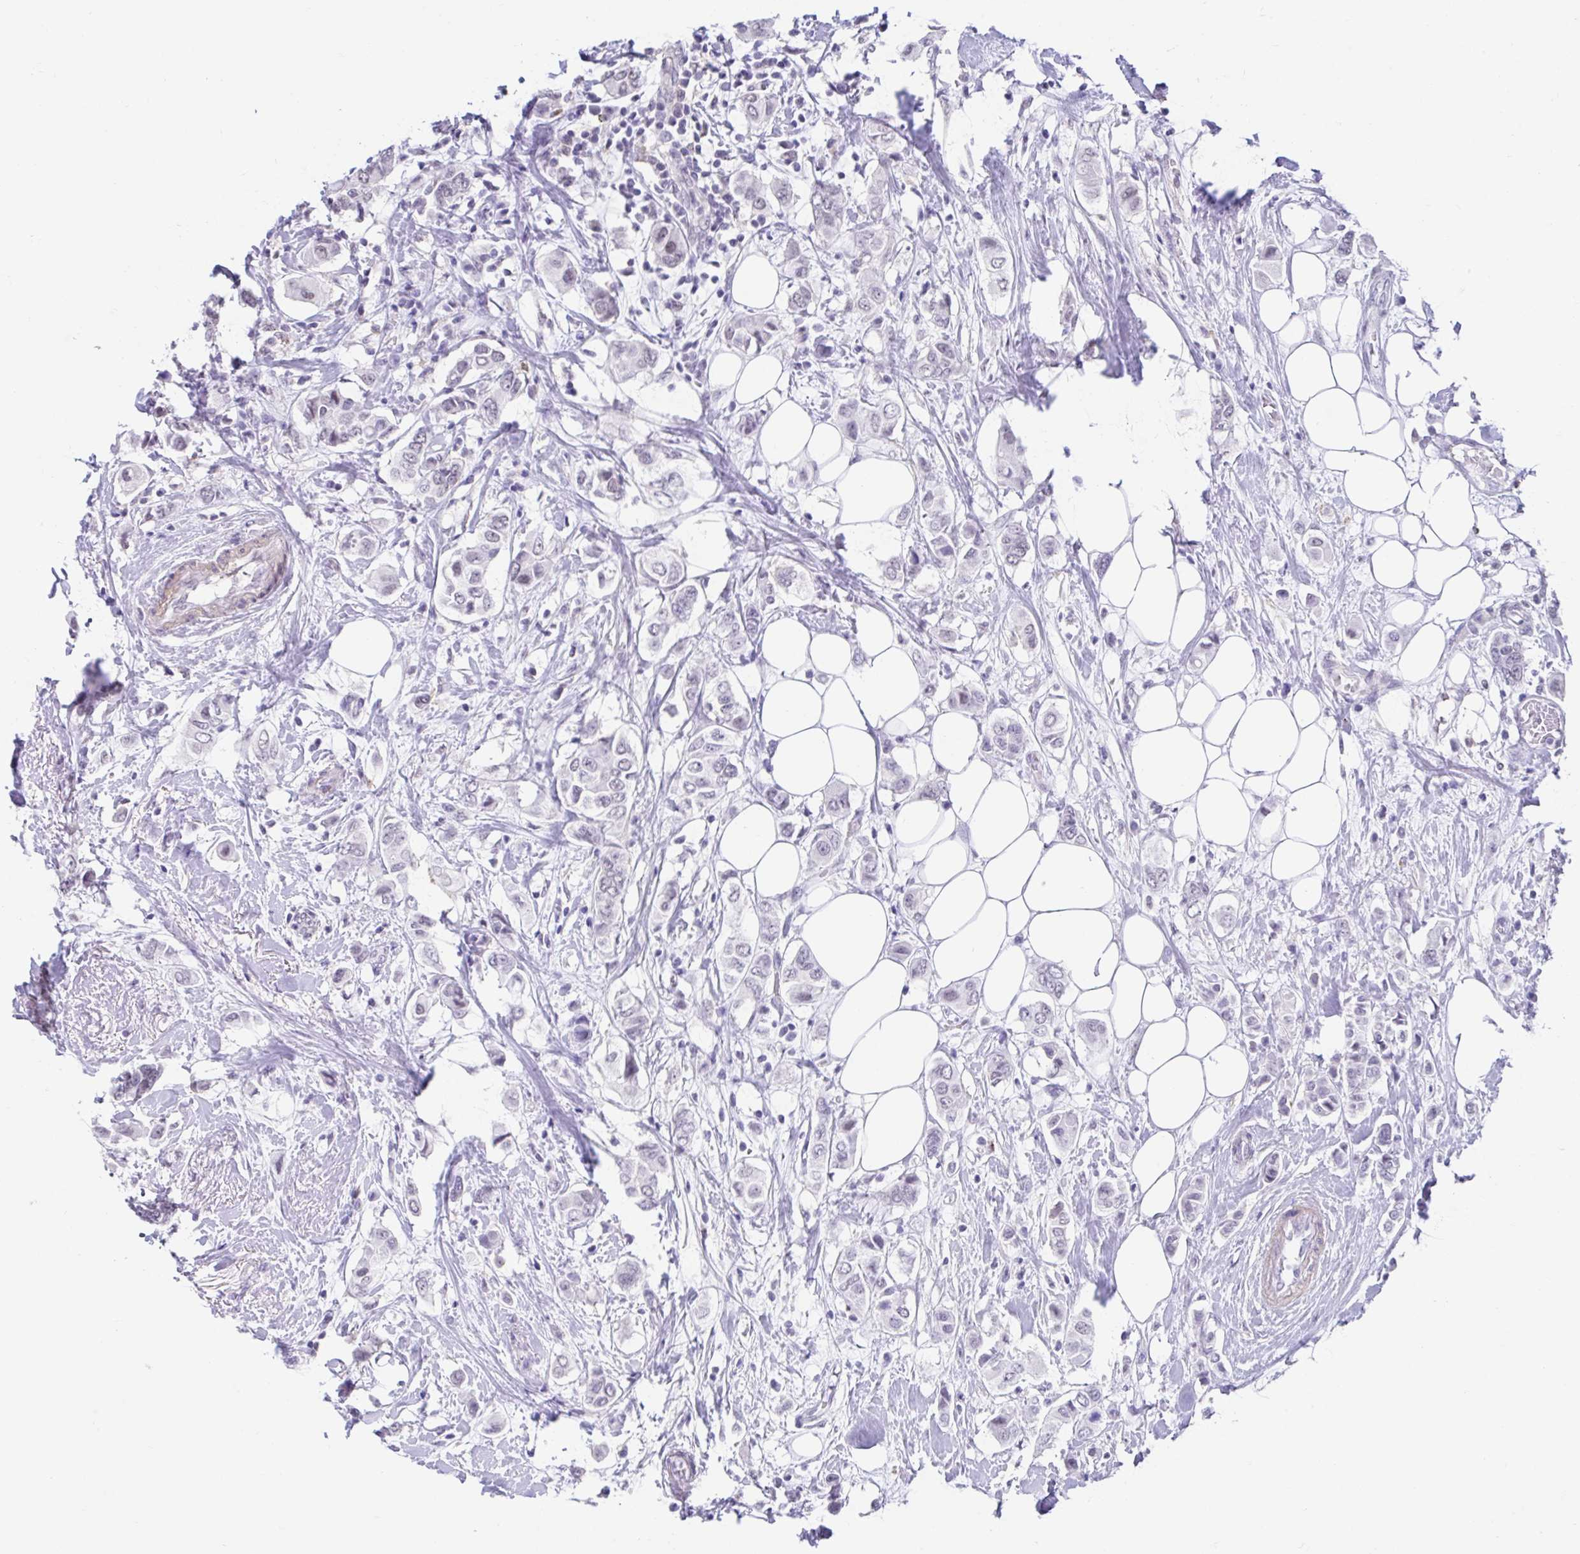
{"staining": {"intensity": "negative", "quantity": "none", "location": "none"}, "tissue": "breast cancer", "cell_type": "Tumor cells", "image_type": "cancer", "snomed": [{"axis": "morphology", "description": "Lobular carcinoma"}, {"axis": "topography", "description": "Breast"}], "caption": "The photomicrograph displays no staining of tumor cells in breast cancer.", "gene": "DCAF17", "patient": {"sex": "female", "age": 51}}